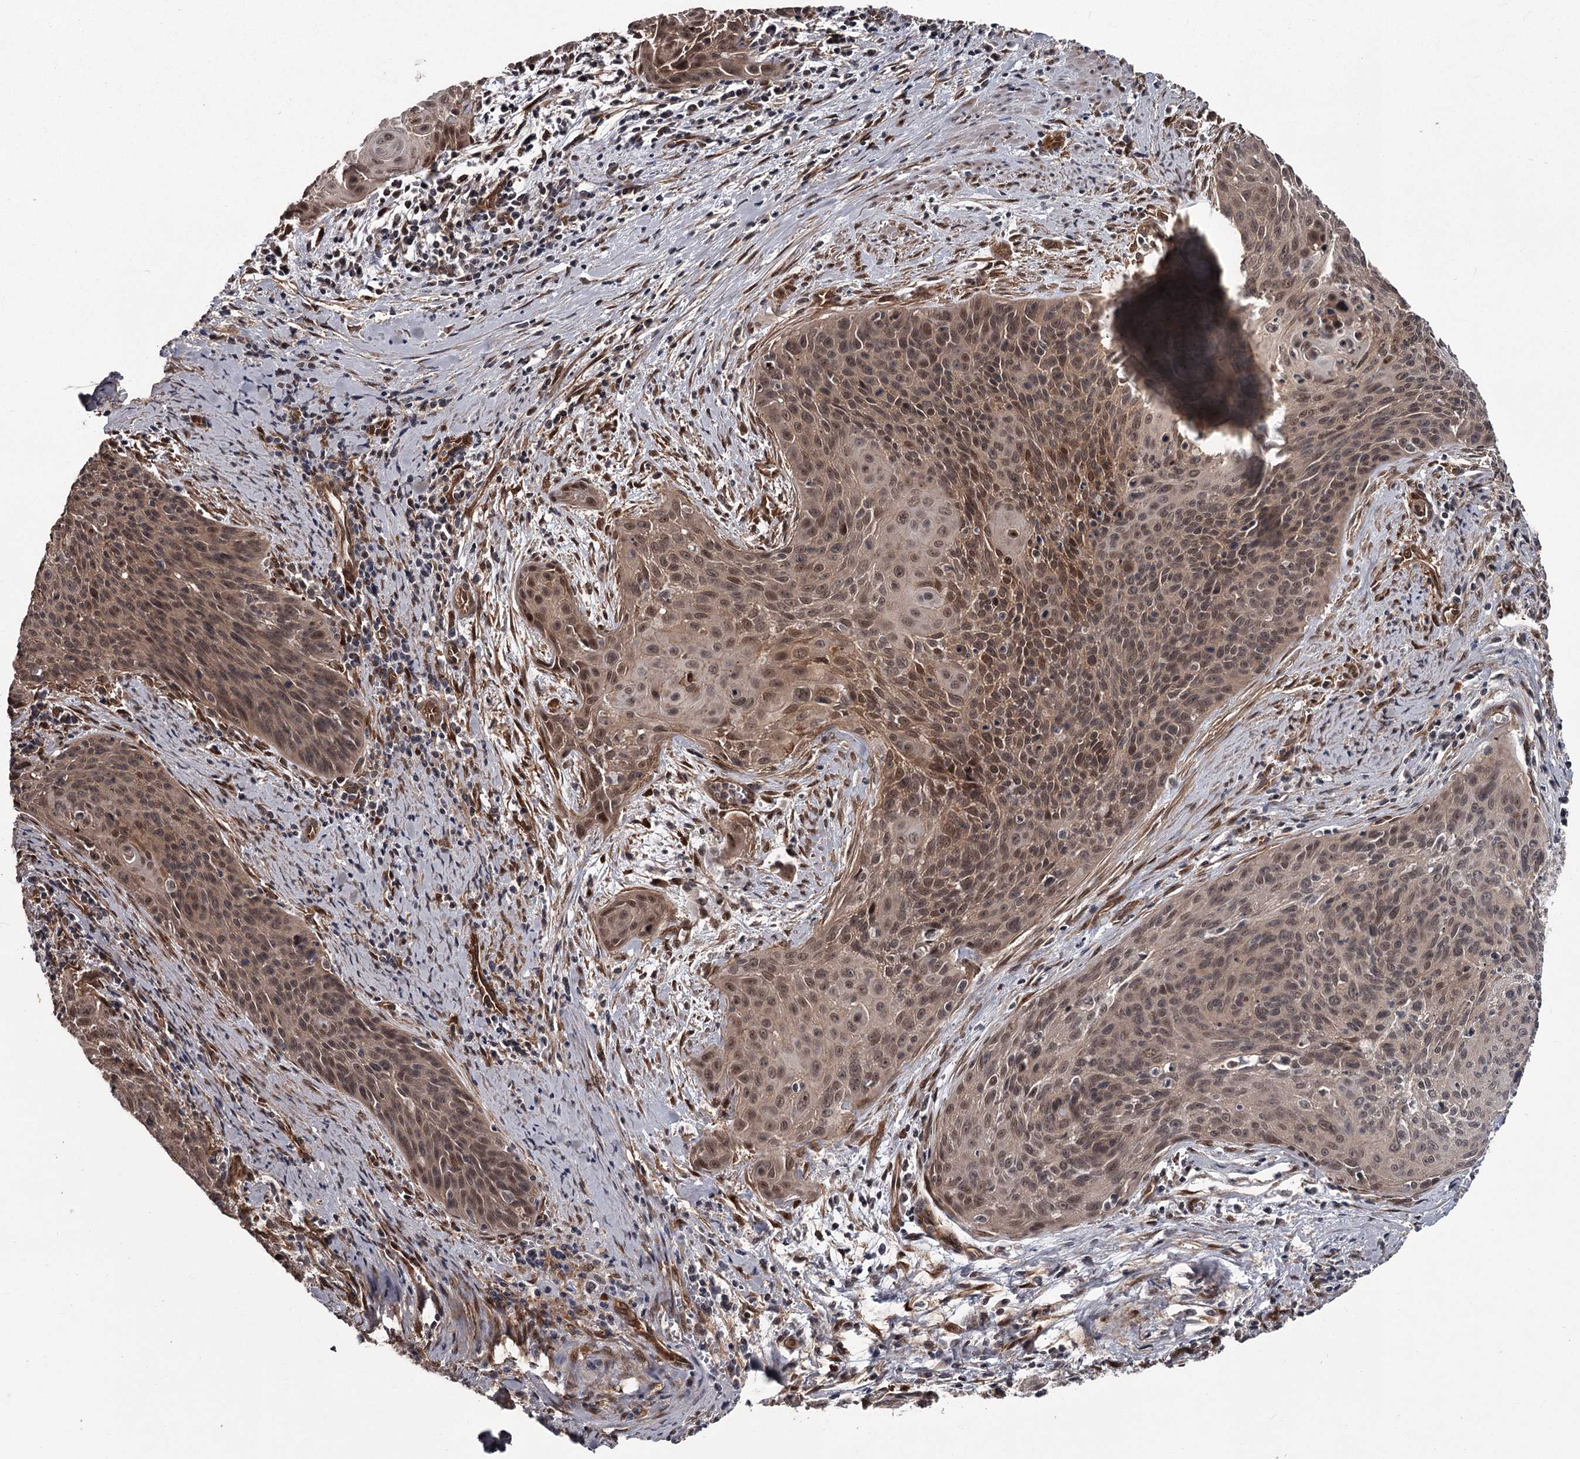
{"staining": {"intensity": "moderate", "quantity": ">75%", "location": "cytoplasmic/membranous,nuclear"}, "tissue": "cervical cancer", "cell_type": "Tumor cells", "image_type": "cancer", "snomed": [{"axis": "morphology", "description": "Squamous cell carcinoma, NOS"}, {"axis": "topography", "description": "Cervix"}], "caption": "Cervical cancer stained for a protein displays moderate cytoplasmic/membranous and nuclear positivity in tumor cells. (Brightfield microscopy of DAB IHC at high magnification).", "gene": "CDC42EP2", "patient": {"sex": "female", "age": 55}}